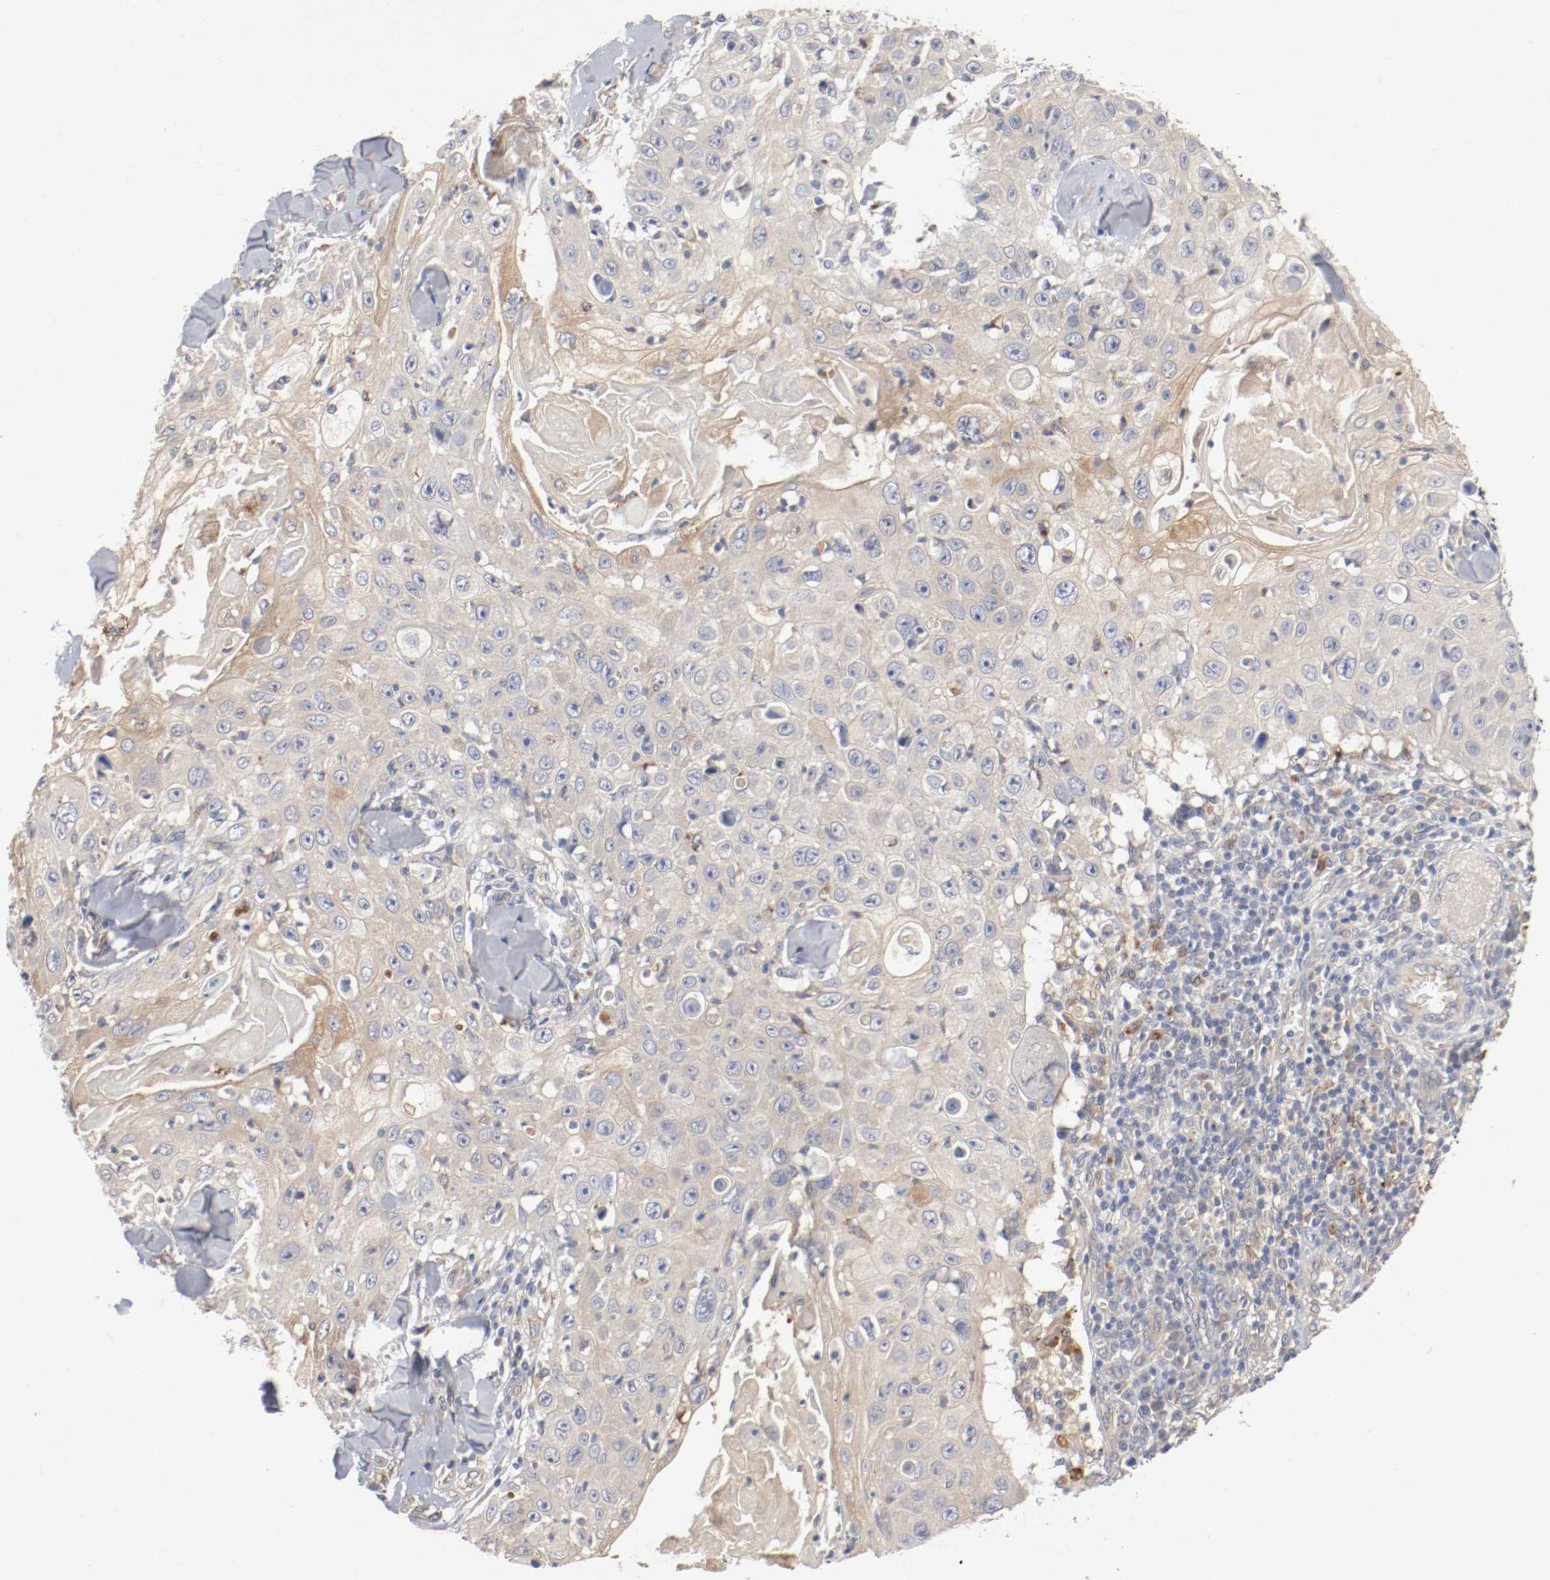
{"staining": {"intensity": "weak", "quantity": "25%-75%", "location": "cytoplasmic/membranous"}, "tissue": "skin cancer", "cell_type": "Tumor cells", "image_type": "cancer", "snomed": [{"axis": "morphology", "description": "Squamous cell carcinoma, NOS"}, {"axis": "topography", "description": "Skin"}], "caption": "The immunohistochemical stain labels weak cytoplasmic/membranous staining in tumor cells of skin cancer (squamous cell carcinoma) tissue. The protein of interest is shown in brown color, while the nuclei are stained blue.", "gene": "REN", "patient": {"sex": "male", "age": 86}}